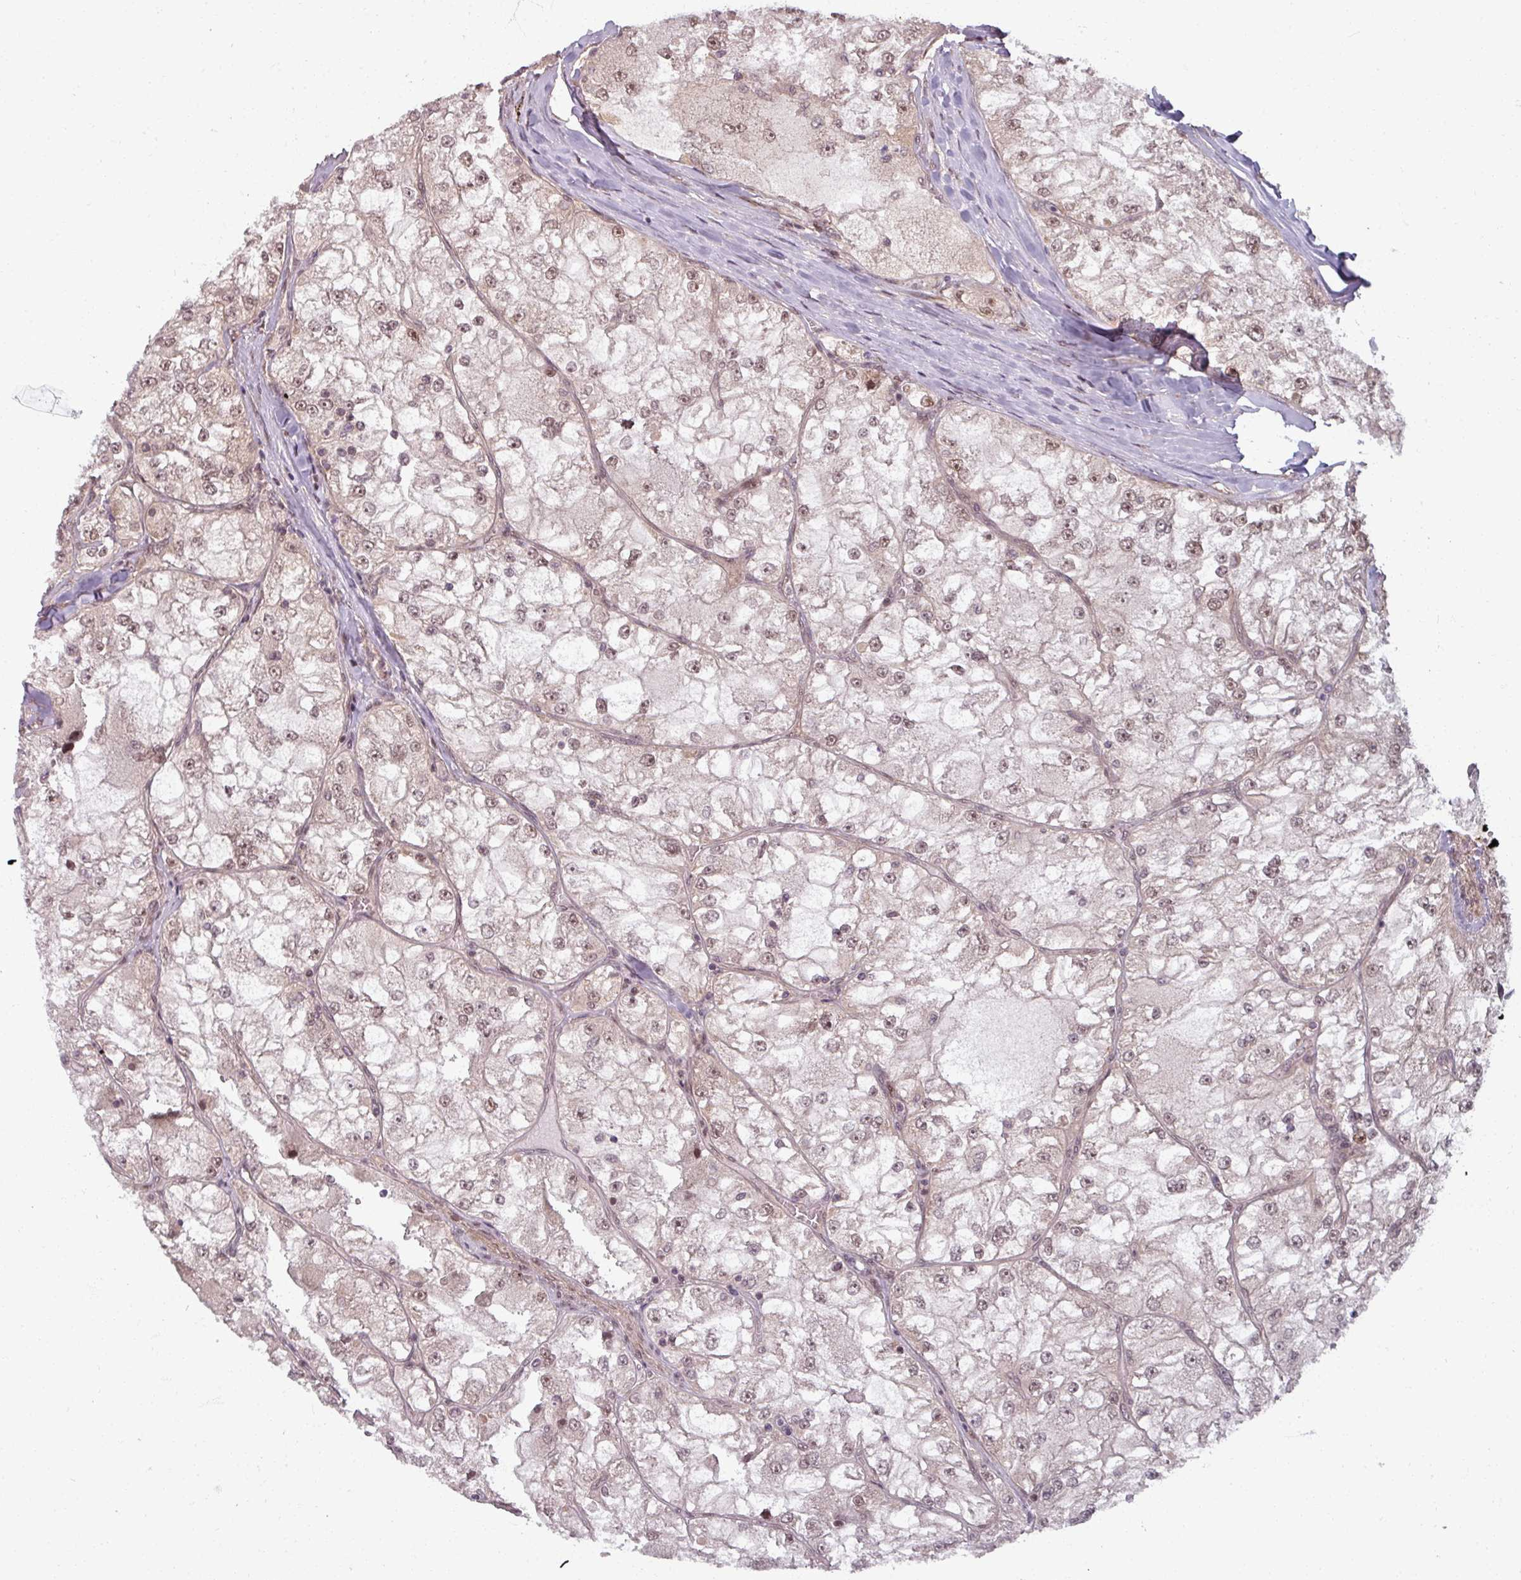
{"staining": {"intensity": "weak", "quantity": ">75%", "location": "nuclear"}, "tissue": "renal cancer", "cell_type": "Tumor cells", "image_type": "cancer", "snomed": [{"axis": "morphology", "description": "Adenocarcinoma, NOS"}, {"axis": "topography", "description": "Kidney"}], "caption": "Renal cancer tissue demonstrates weak nuclear expression in about >75% of tumor cells, visualized by immunohistochemistry. (IHC, brightfield microscopy, high magnification).", "gene": "SWI5", "patient": {"sex": "female", "age": 72}}